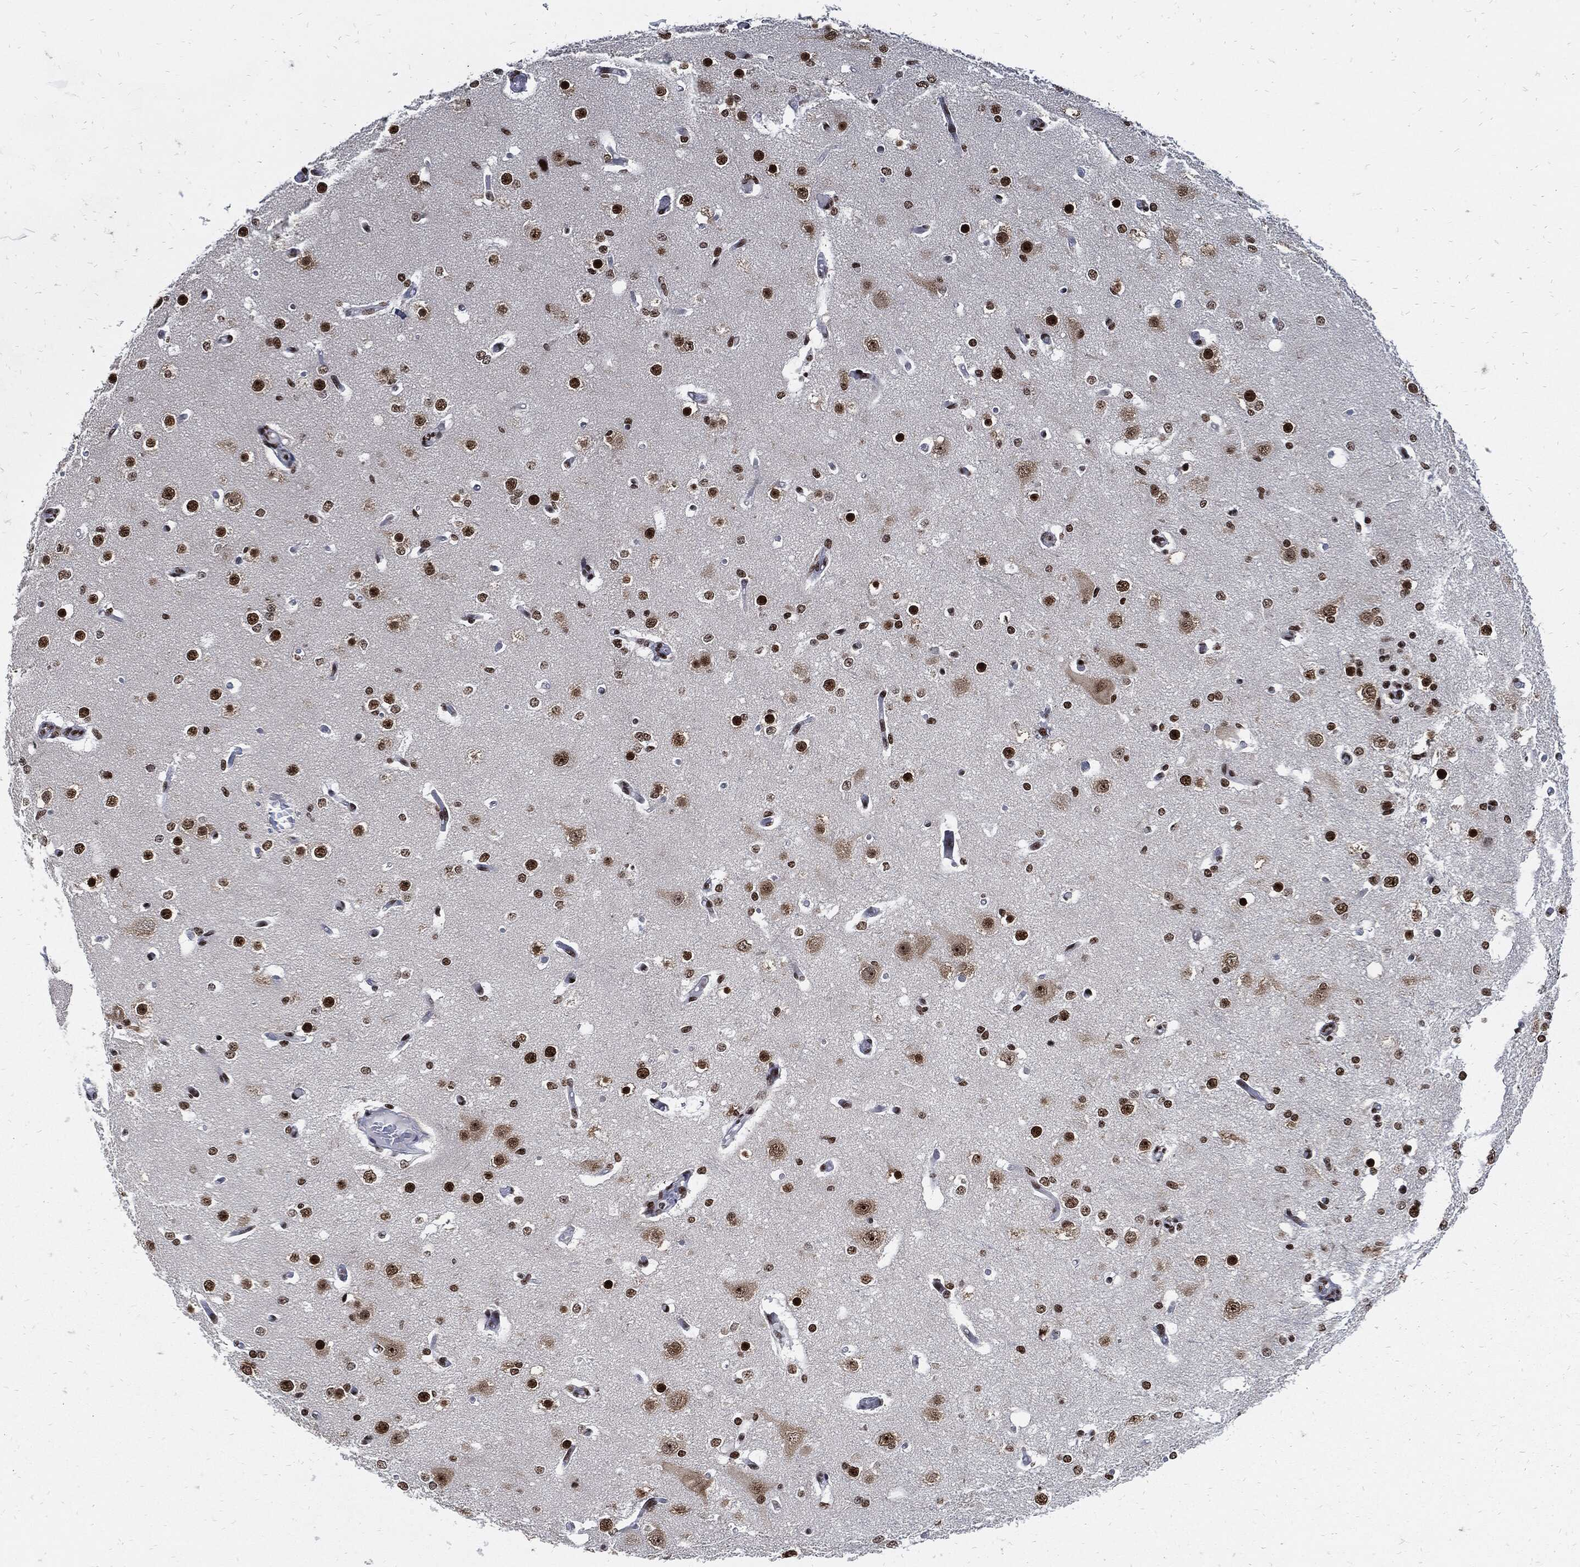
{"staining": {"intensity": "negative", "quantity": "none", "location": "none"}, "tissue": "cerebral cortex", "cell_type": "Endothelial cells", "image_type": "normal", "snomed": [{"axis": "morphology", "description": "Normal tissue, NOS"}, {"axis": "morphology", "description": "Inflammation, NOS"}, {"axis": "topography", "description": "Cerebral cortex"}], "caption": "Immunohistochemistry (IHC) histopathology image of unremarkable cerebral cortex stained for a protein (brown), which shows no expression in endothelial cells.", "gene": "TERF2", "patient": {"sex": "male", "age": 6}}